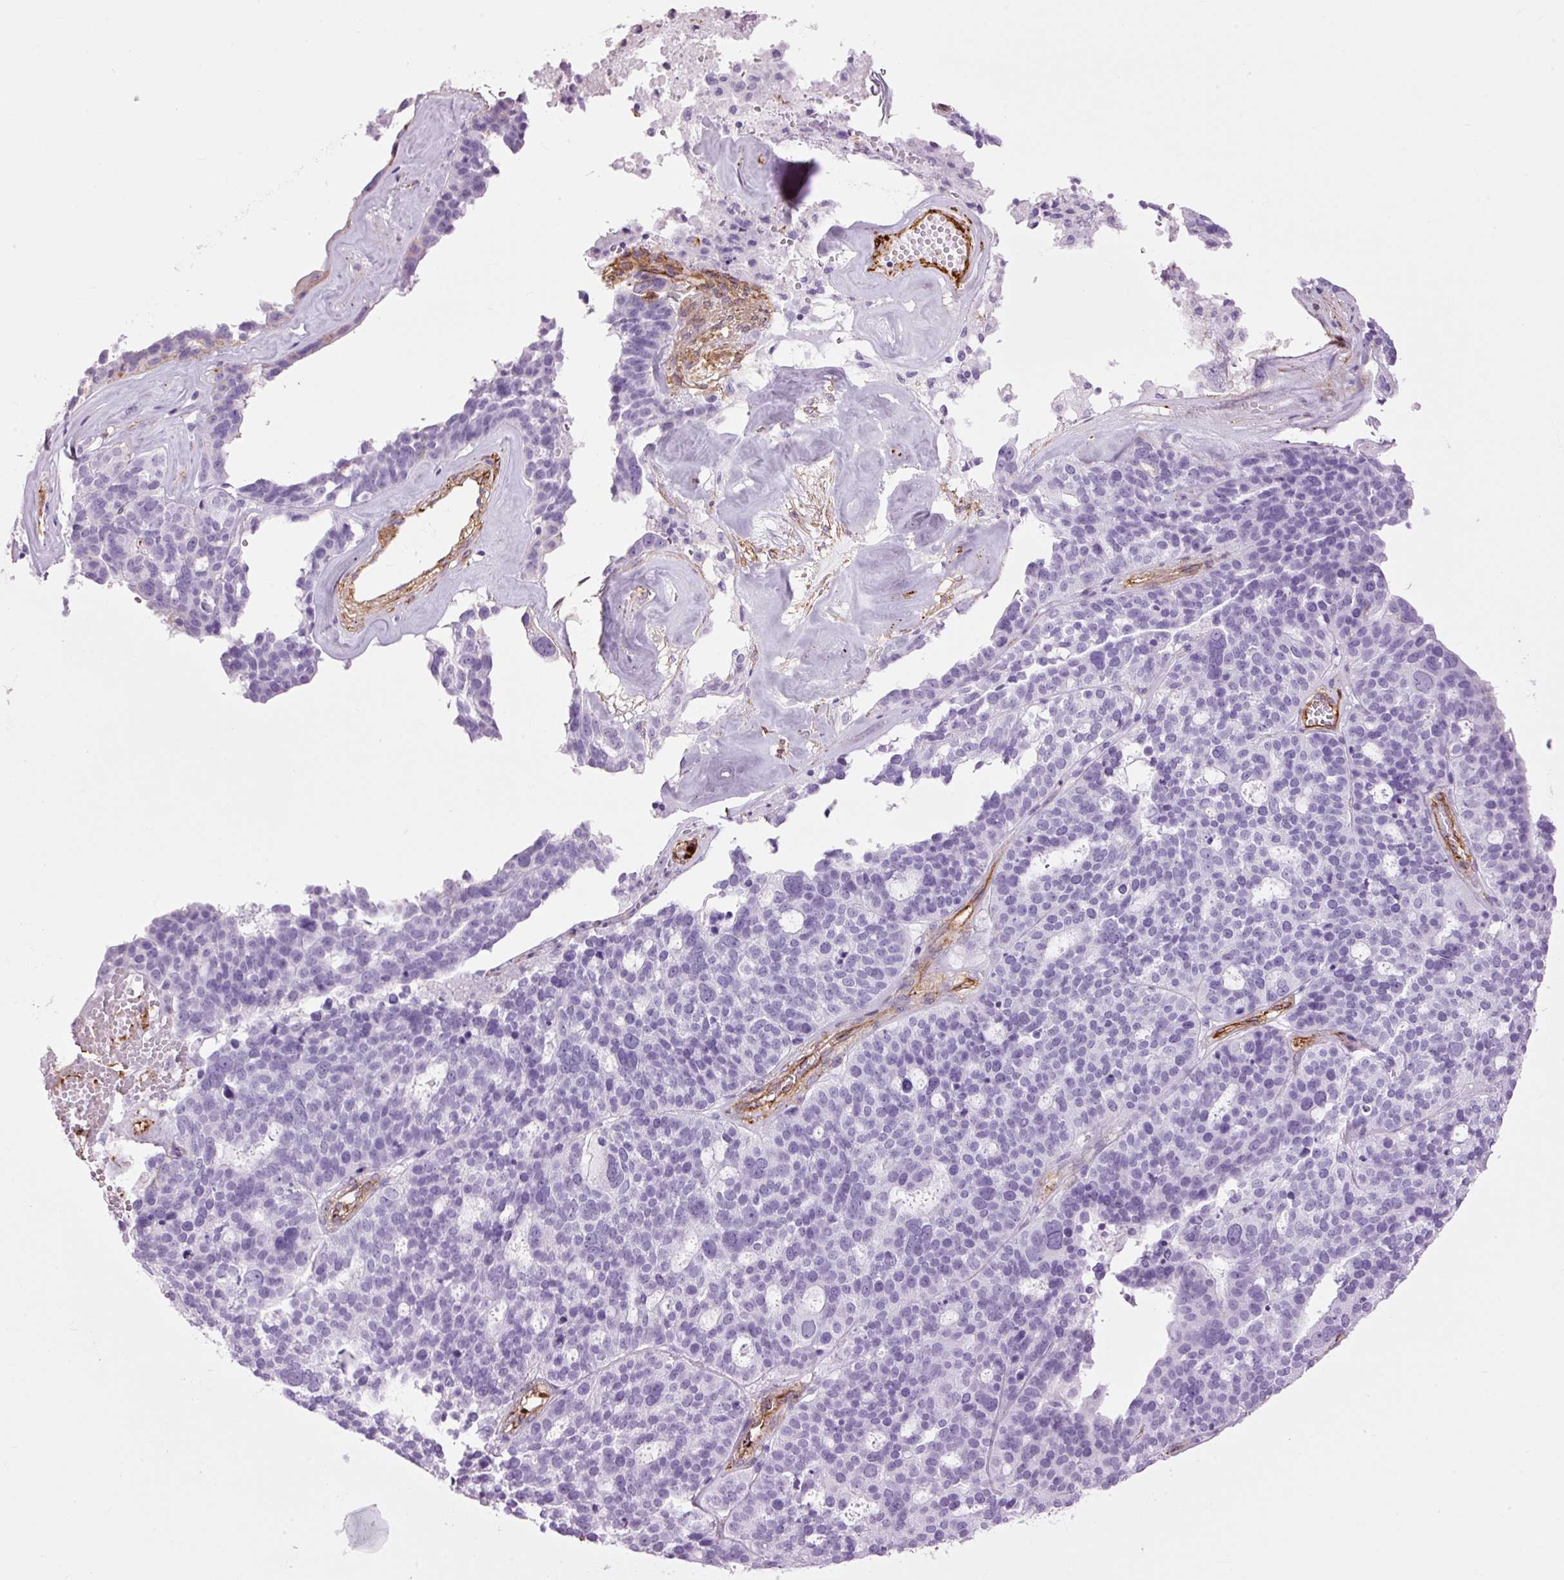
{"staining": {"intensity": "negative", "quantity": "none", "location": "none"}, "tissue": "ovarian cancer", "cell_type": "Tumor cells", "image_type": "cancer", "snomed": [{"axis": "morphology", "description": "Cystadenocarcinoma, serous, NOS"}, {"axis": "topography", "description": "Ovary"}], "caption": "Ovarian cancer (serous cystadenocarcinoma) was stained to show a protein in brown. There is no significant expression in tumor cells.", "gene": "CAV1", "patient": {"sex": "female", "age": 59}}